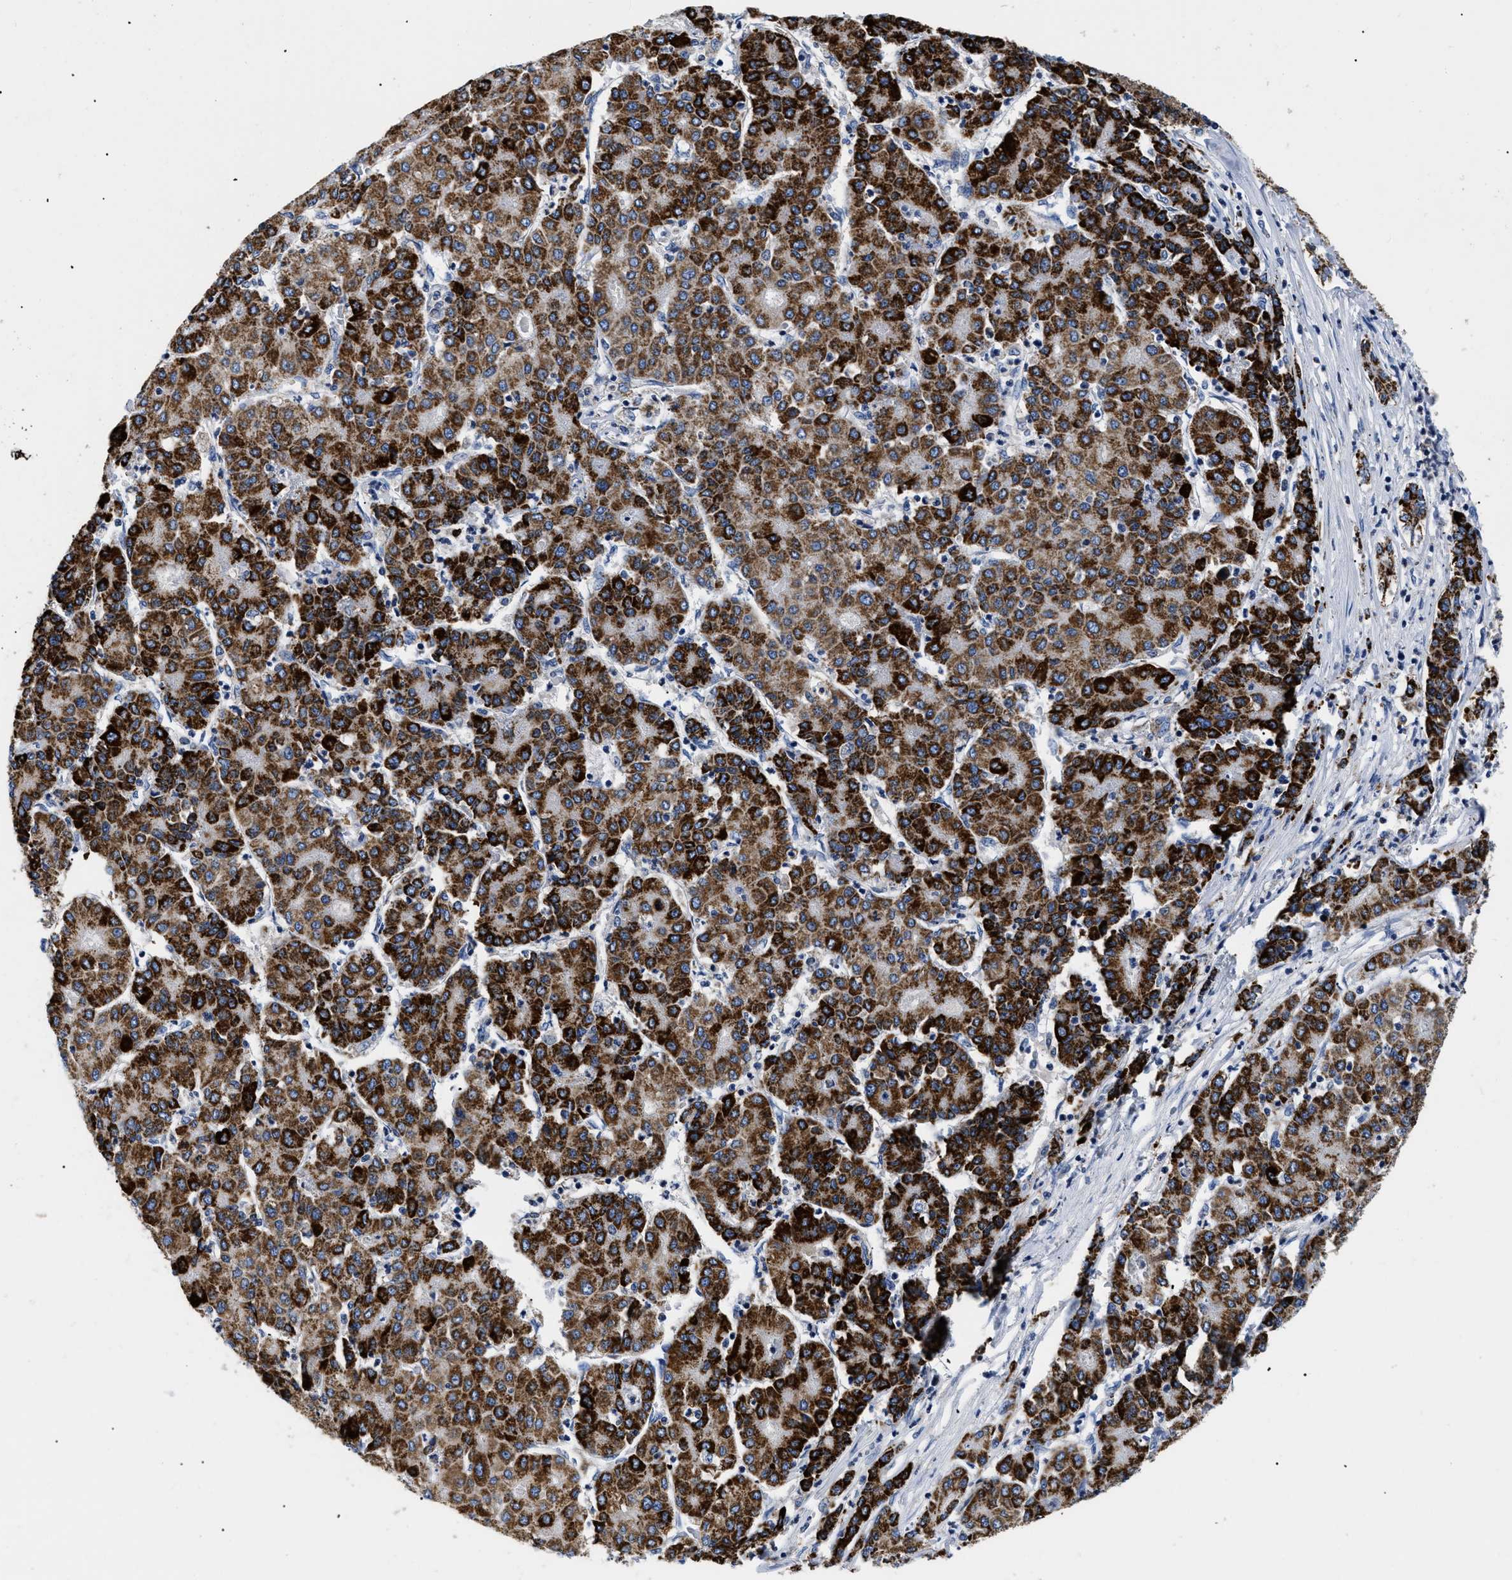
{"staining": {"intensity": "strong", "quantity": ">75%", "location": "cytoplasmic/membranous"}, "tissue": "liver cancer", "cell_type": "Tumor cells", "image_type": "cancer", "snomed": [{"axis": "morphology", "description": "Carcinoma, Hepatocellular, NOS"}, {"axis": "topography", "description": "Liver"}], "caption": "Immunohistochemistry micrograph of neoplastic tissue: human liver cancer stained using IHC shows high levels of strong protein expression localized specifically in the cytoplasmic/membranous of tumor cells, appearing as a cytoplasmic/membranous brown color.", "gene": "GPR149", "patient": {"sex": "male", "age": 65}}